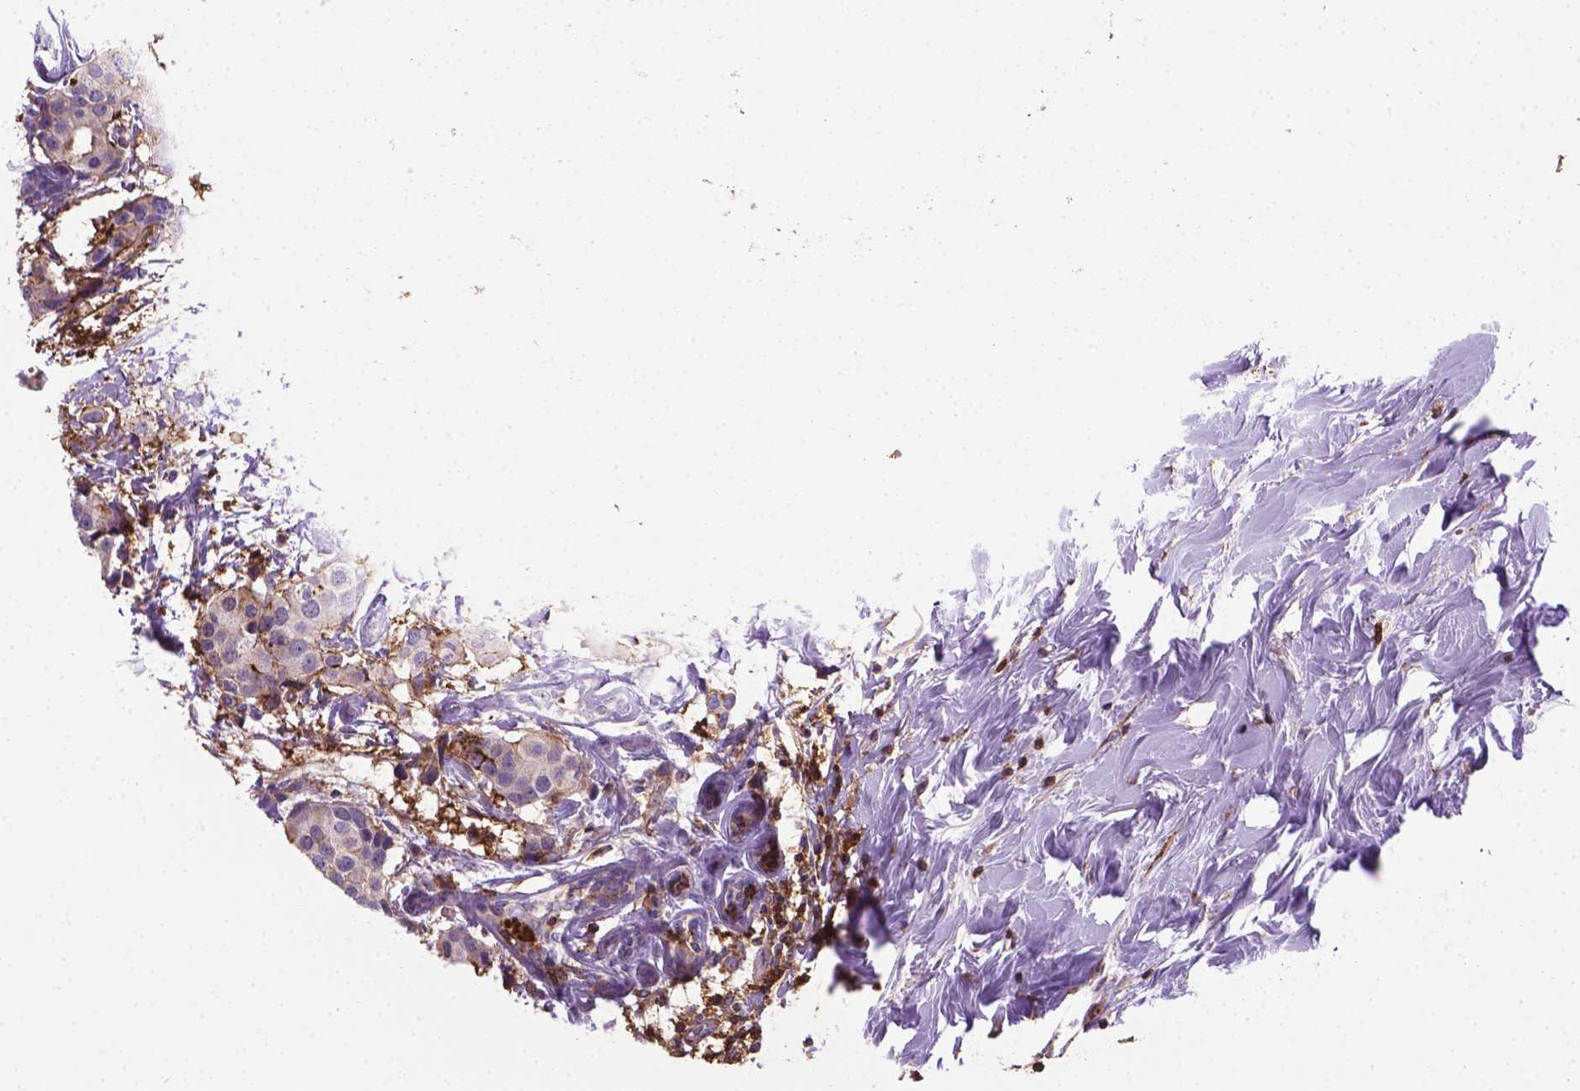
{"staining": {"intensity": "negative", "quantity": "none", "location": "none"}, "tissue": "breast cancer", "cell_type": "Tumor cells", "image_type": "cancer", "snomed": [{"axis": "morphology", "description": "Normal tissue, NOS"}, {"axis": "morphology", "description": "Duct carcinoma"}, {"axis": "topography", "description": "Breast"}], "caption": "The IHC image has no significant expression in tumor cells of breast invasive ductal carcinoma tissue.", "gene": "ACAD10", "patient": {"sex": "female", "age": 39}}